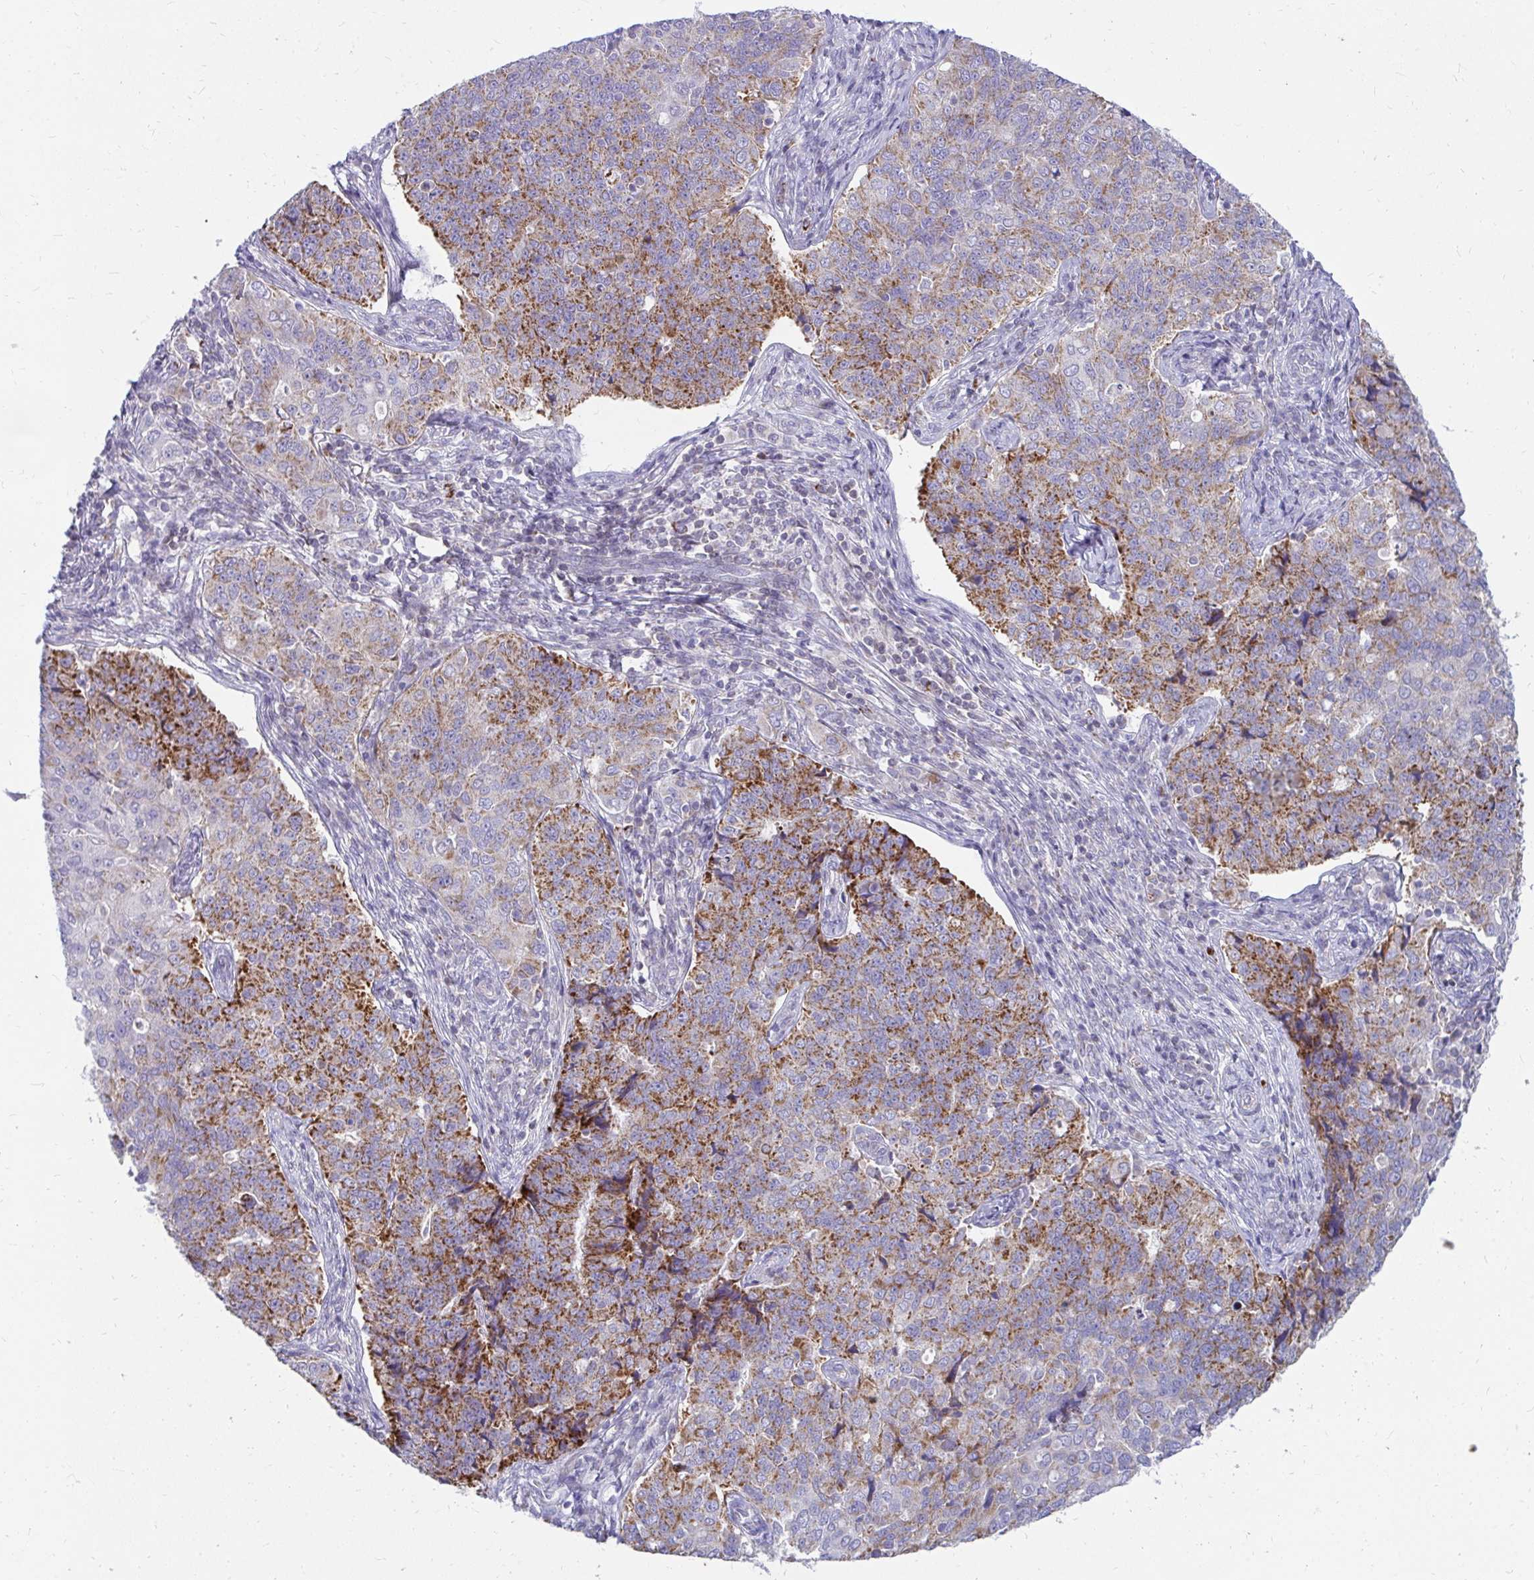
{"staining": {"intensity": "strong", "quantity": "25%-75%", "location": "cytoplasmic/membranous"}, "tissue": "endometrial cancer", "cell_type": "Tumor cells", "image_type": "cancer", "snomed": [{"axis": "morphology", "description": "Adenocarcinoma, NOS"}, {"axis": "topography", "description": "Endometrium"}], "caption": "Protein staining of endometrial cancer (adenocarcinoma) tissue reveals strong cytoplasmic/membranous positivity in approximately 25%-75% of tumor cells. (Brightfield microscopy of DAB IHC at high magnification).", "gene": "EXOC5", "patient": {"sex": "female", "age": 43}}